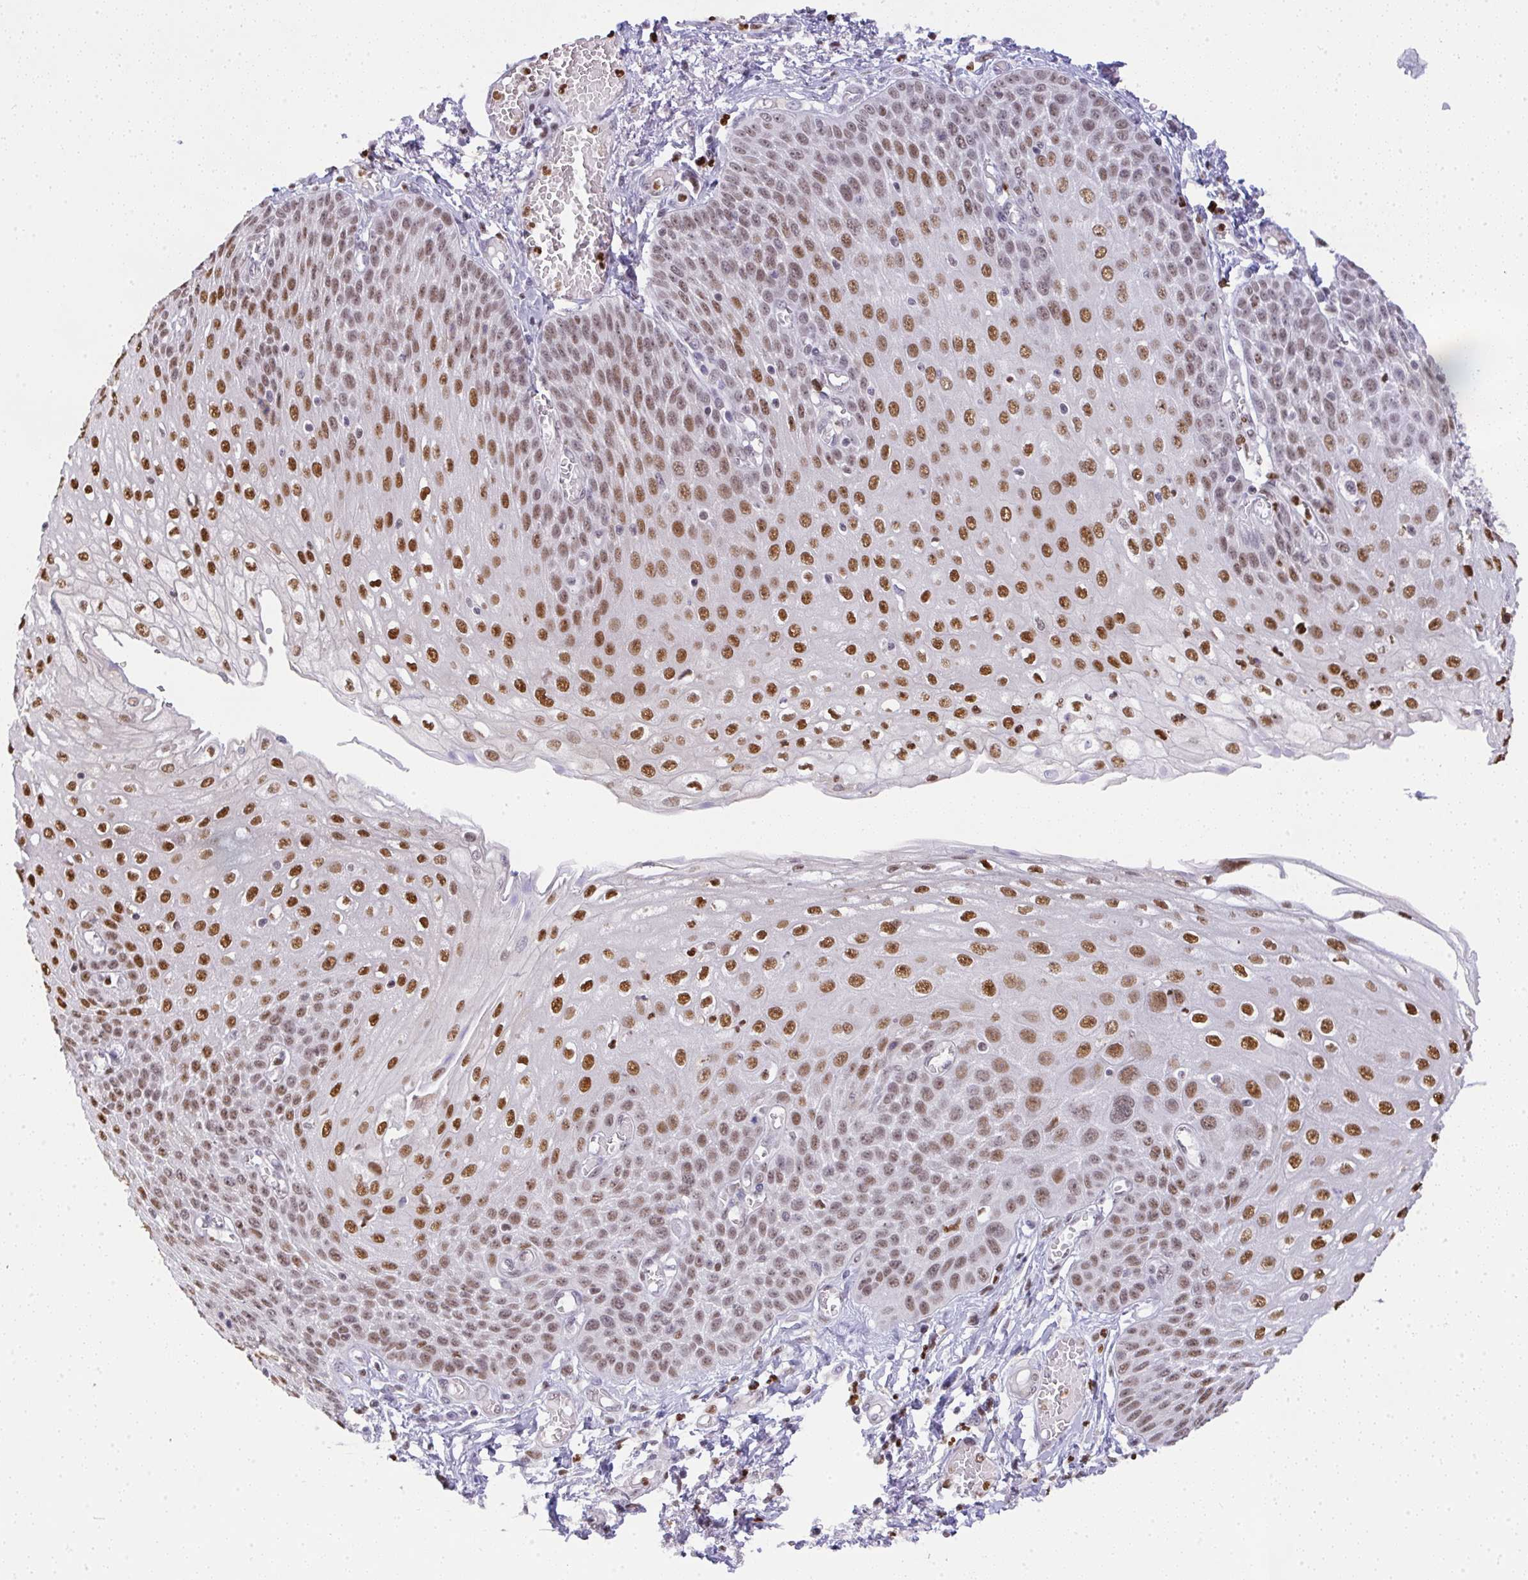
{"staining": {"intensity": "strong", "quantity": ">75%", "location": "nuclear"}, "tissue": "esophagus", "cell_type": "Squamous epithelial cells", "image_type": "normal", "snomed": [{"axis": "morphology", "description": "Normal tissue, NOS"}, {"axis": "morphology", "description": "Adenocarcinoma, NOS"}, {"axis": "topography", "description": "Esophagus"}], "caption": "This photomicrograph shows immunohistochemistry (IHC) staining of normal human esophagus, with high strong nuclear expression in approximately >75% of squamous epithelial cells.", "gene": "BBX", "patient": {"sex": "male", "age": 81}}